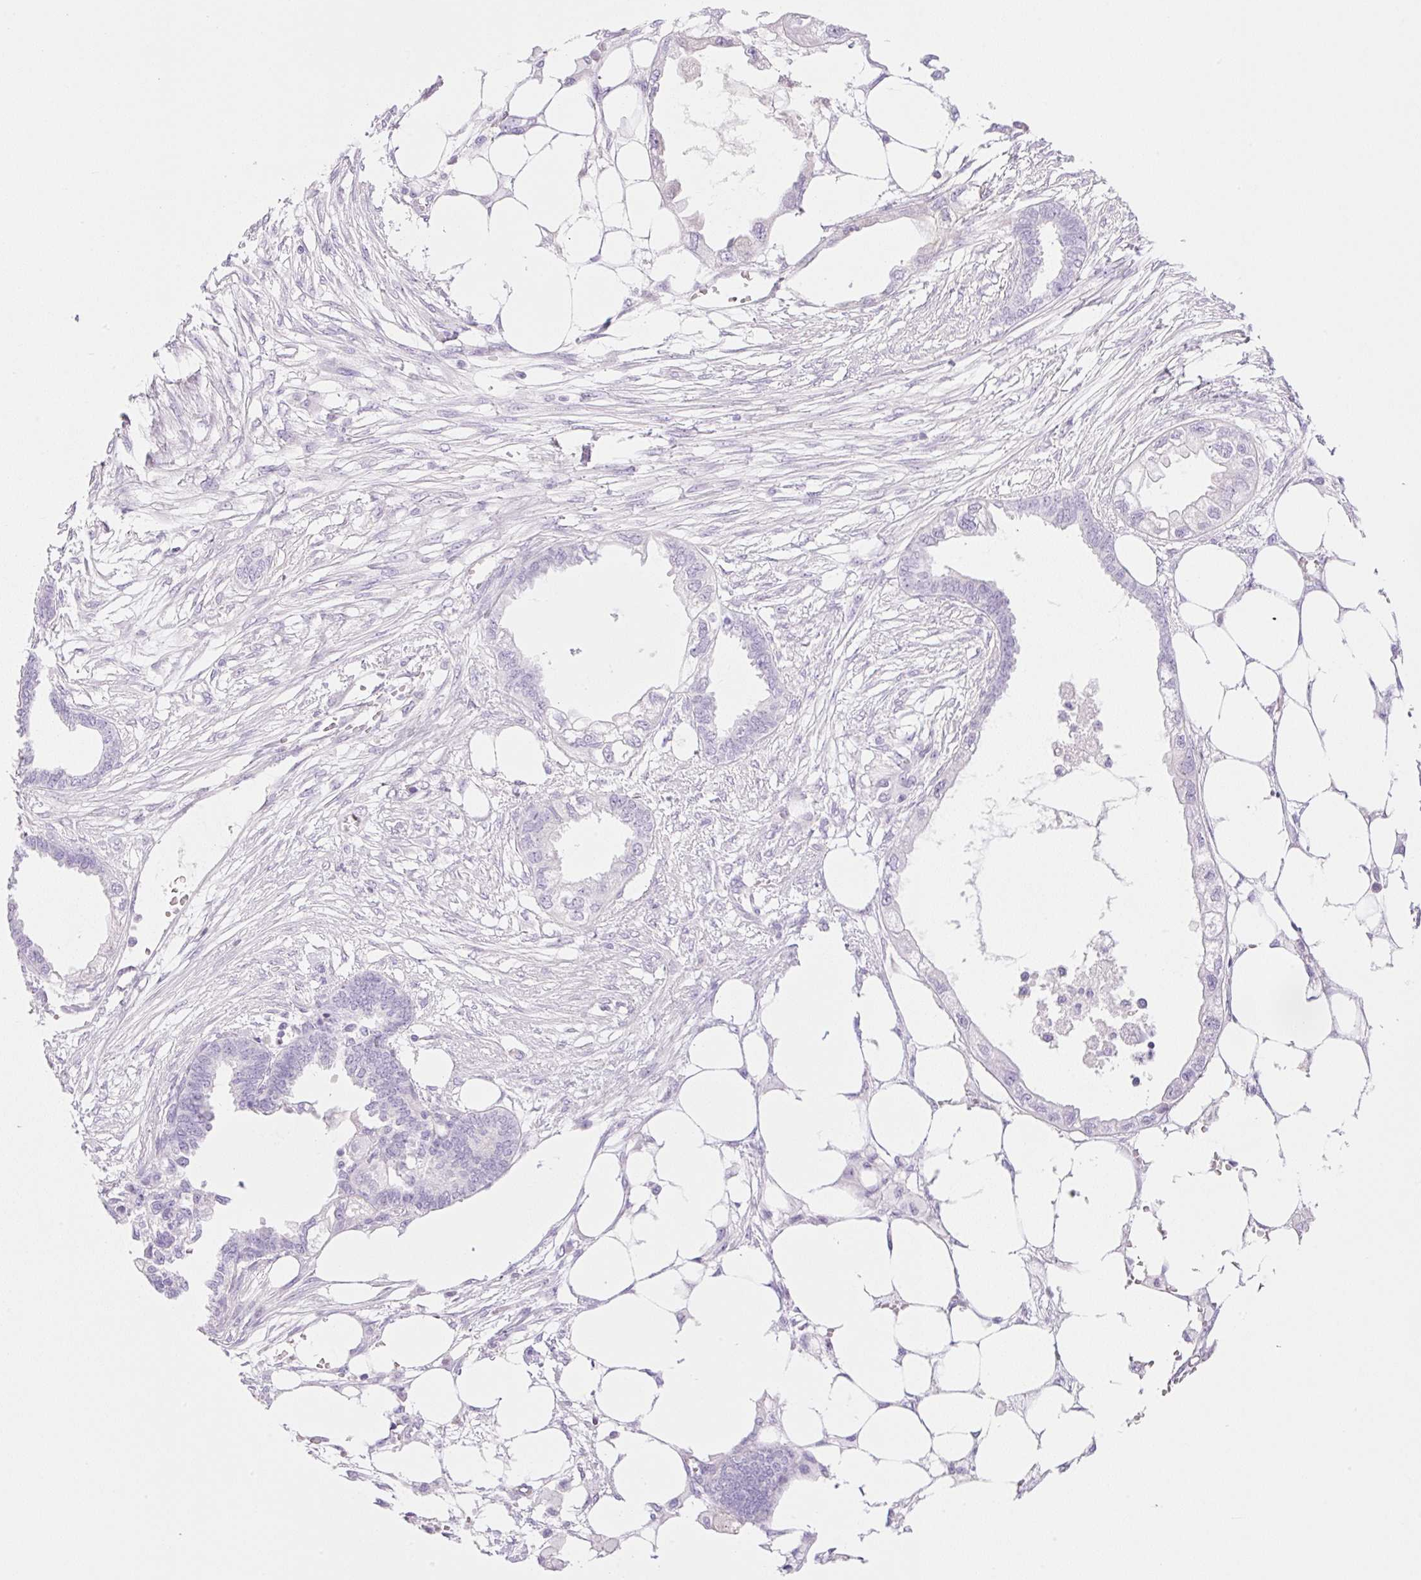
{"staining": {"intensity": "negative", "quantity": "none", "location": "none"}, "tissue": "endometrial cancer", "cell_type": "Tumor cells", "image_type": "cancer", "snomed": [{"axis": "morphology", "description": "Adenocarcinoma, NOS"}, {"axis": "morphology", "description": "Adenocarcinoma, metastatic, NOS"}, {"axis": "topography", "description": "Adipose tissue"}, {"axis": "topography", "description": "Endometrium"}], "caption": "DAB immunohistochemical staining of human endometrial metastatic adenocarcinoma demonstrates no significant staining in tumor cells.", "gene": "PALM3", "patient": {"sex": "female", "age": 67}}